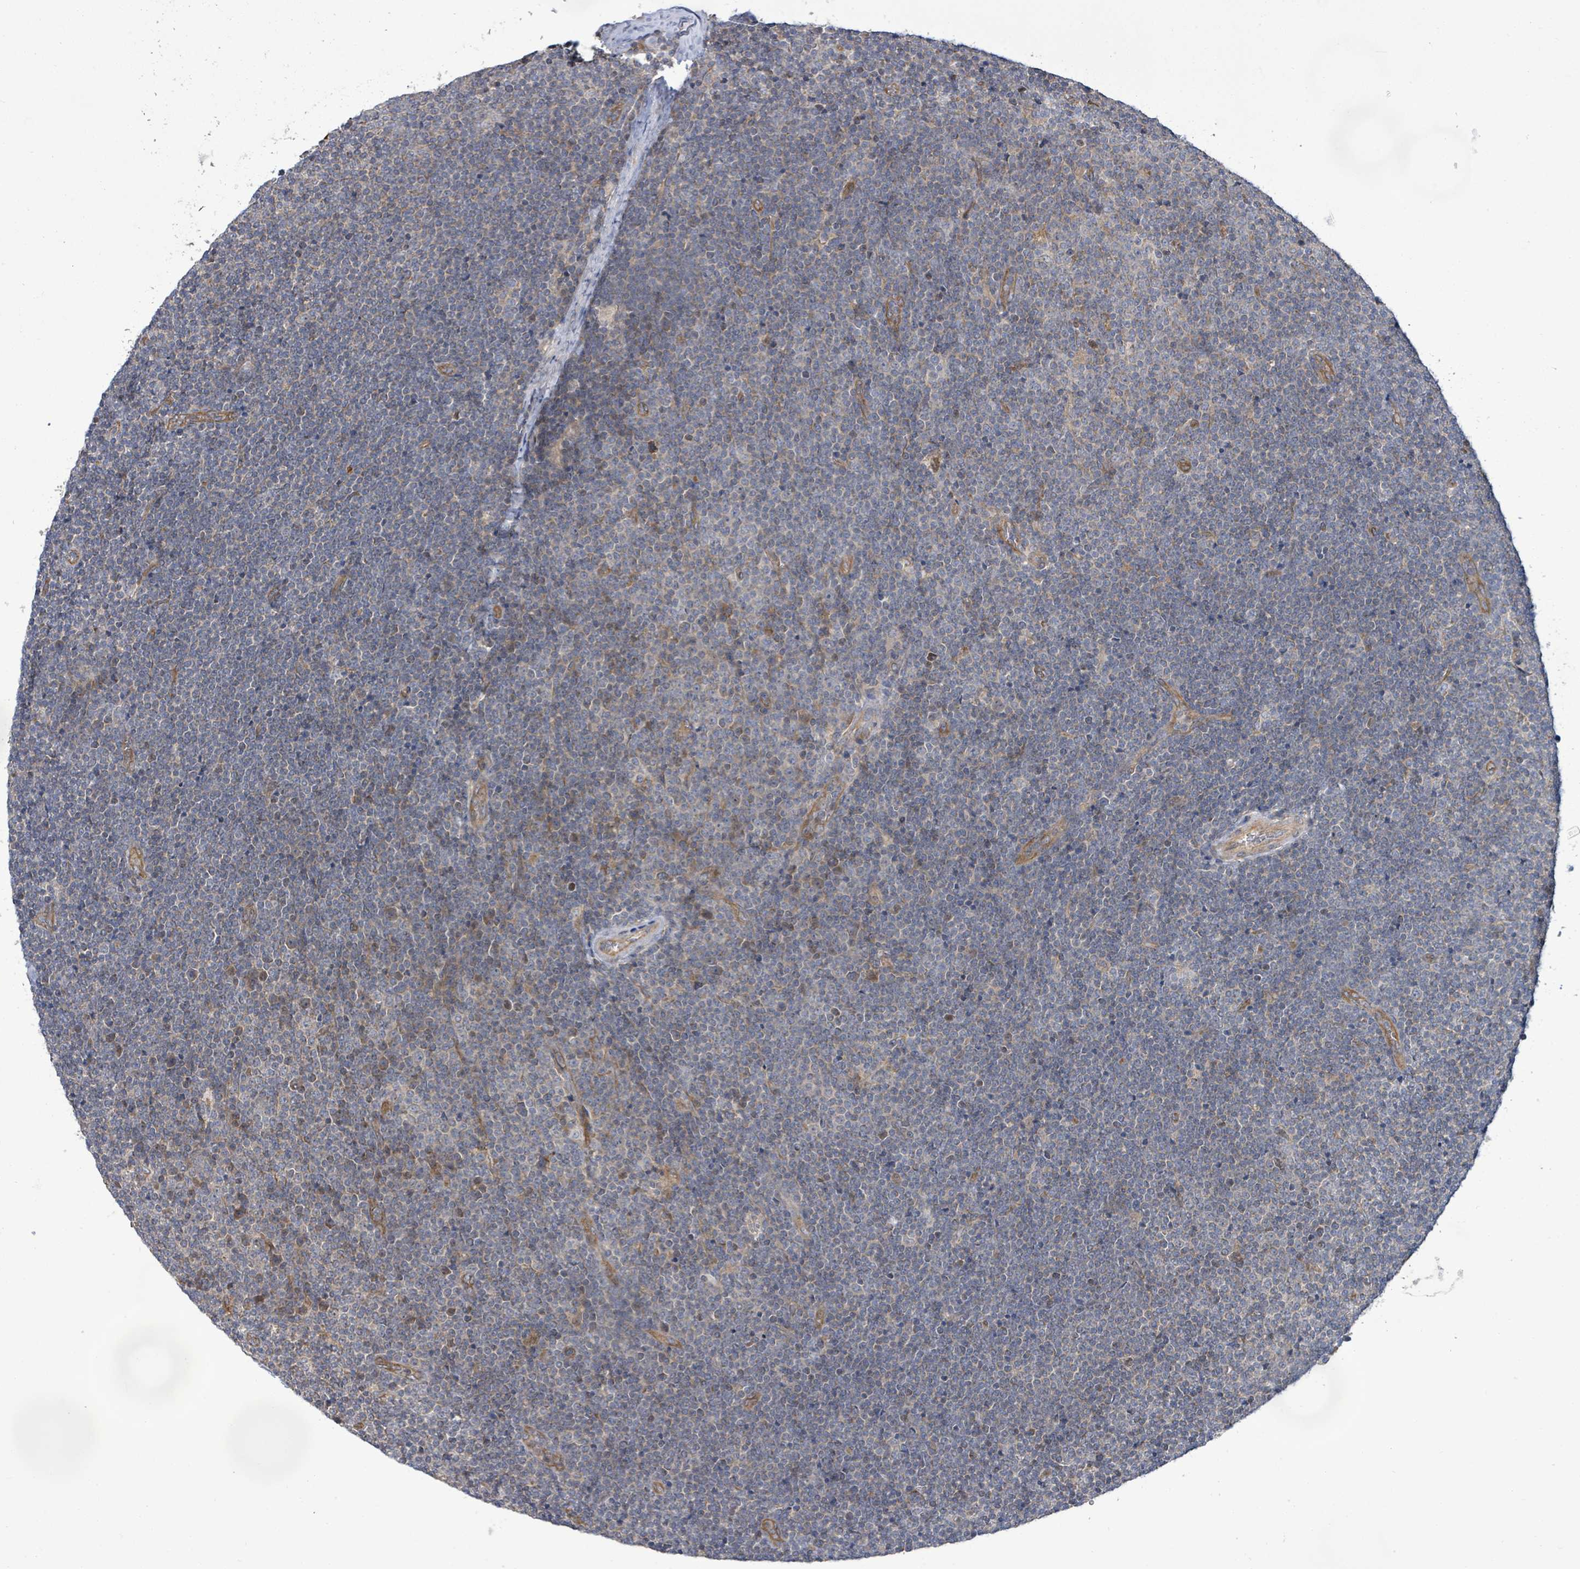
{"staining": {"intensity": "negative", "quantity": "none", "location": "none"}, "tissue": "lymphoma", "cell_type": "Tumor cells", "image_type": "cancer", "snomed": [{"axis": "morphology", "description": "Malignant lymphoma, non-Hodgkin's type, Low grade"}, {"axis": "topography", "description": "Lymph node"}], "caption": "The image displays no staining of tumor cells in lymphoma. (DAB (3,3'-diaminobenzidine) immunohistochemistry, high magnification).", "gene": "KBTBD11", "patient": {"sex": "male", "age": 48}}